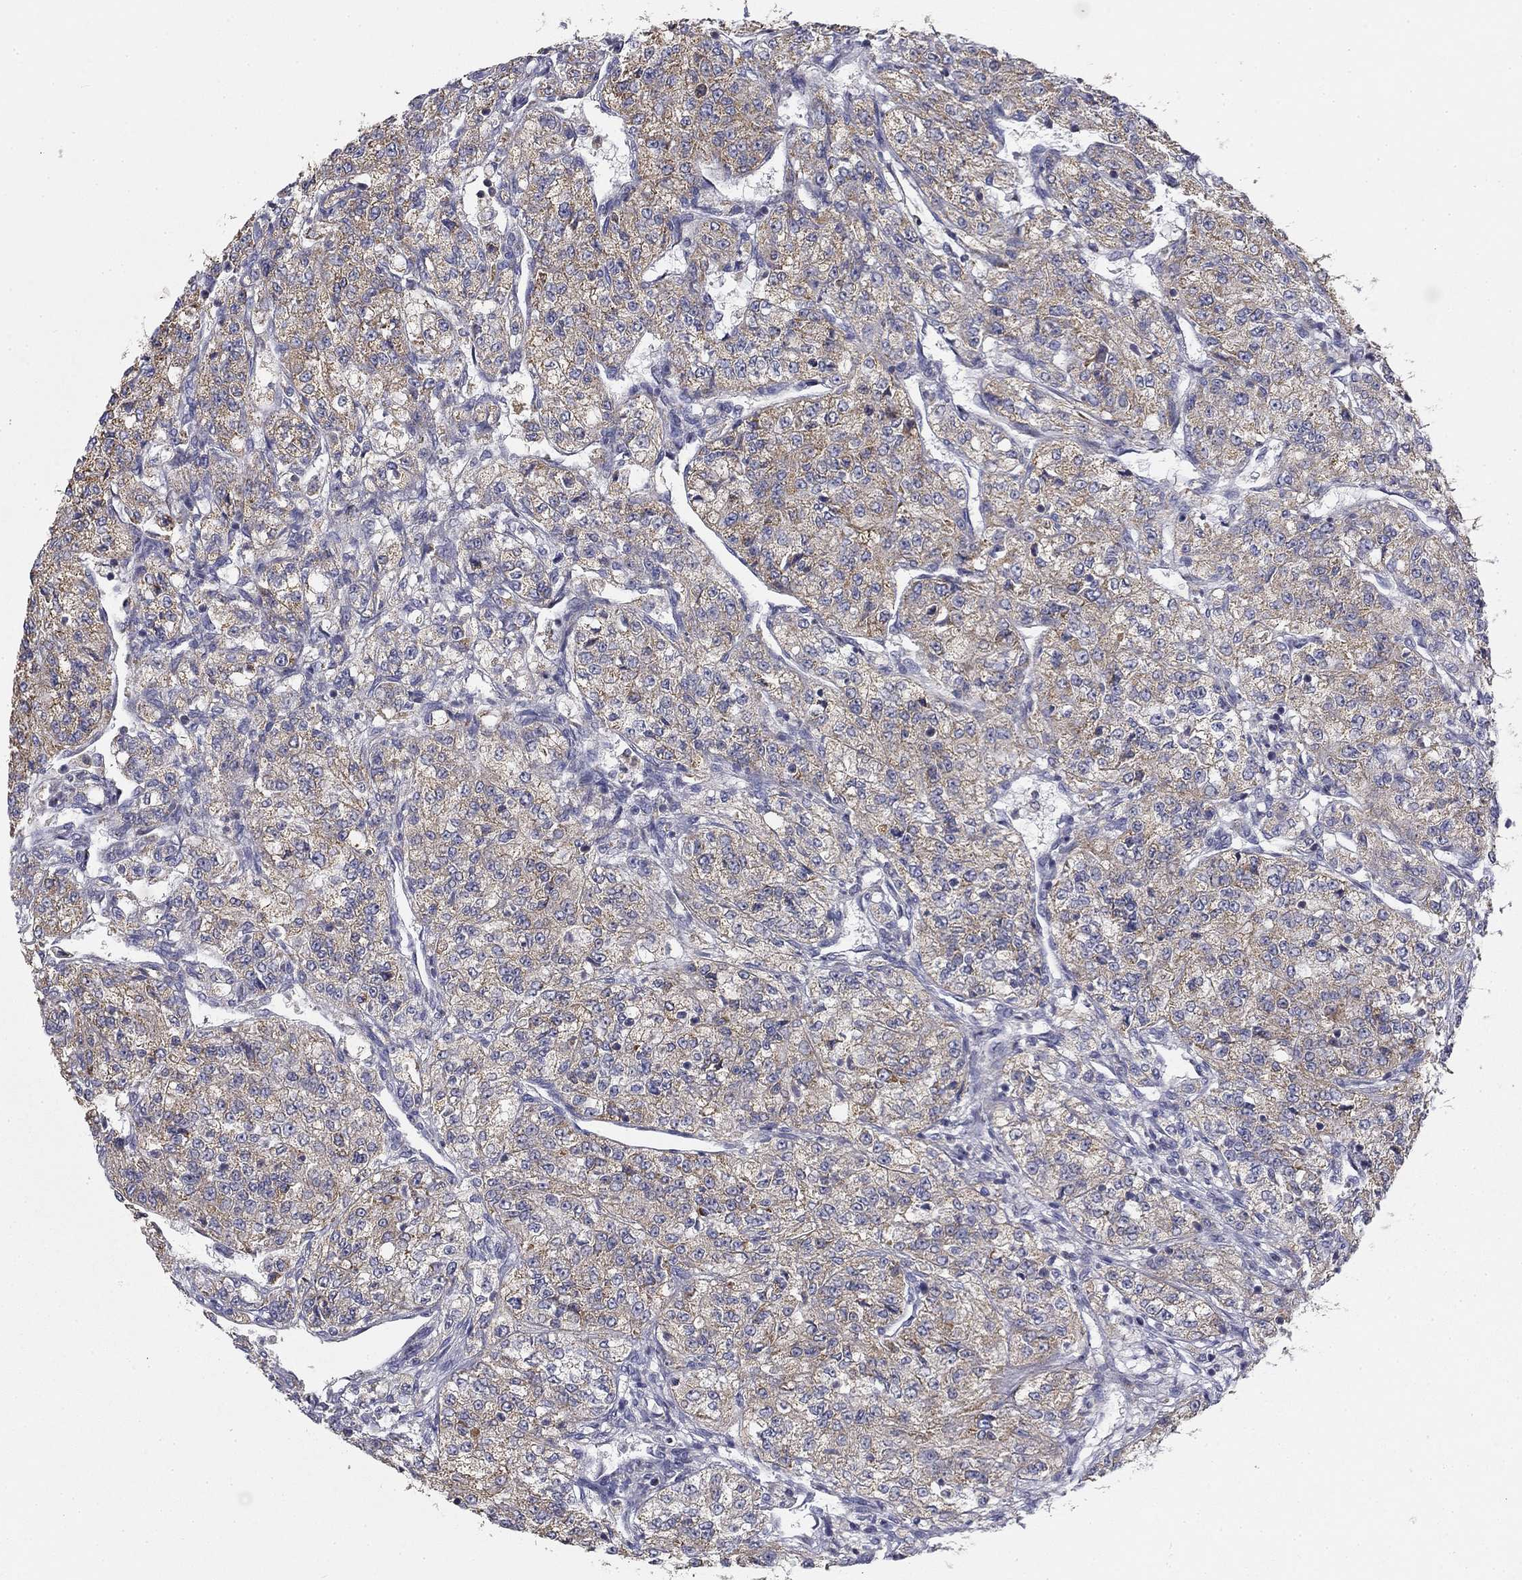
{"staining": {"intensity": "moderate", "quantity": "25%-75%", "location": "cytoplasmic/membranous"}, "tissue": "renal cancer", "cell_type": "Tumor cells", "image_type": "cancer", "snomed": [{"axis": "morphology", "description": "Adenocarcinoma, NOS"}, {"axis": "topography", "description": "Kidney"}], "caption": "Protein staining demonstrates moderate cytoplasmic/membranous expression in approximately 25%-75% of tumor cells in adenocarcinoma (renal).", "gene": "SLC2A9", "patient": {"sex": "female", "age": 63}}